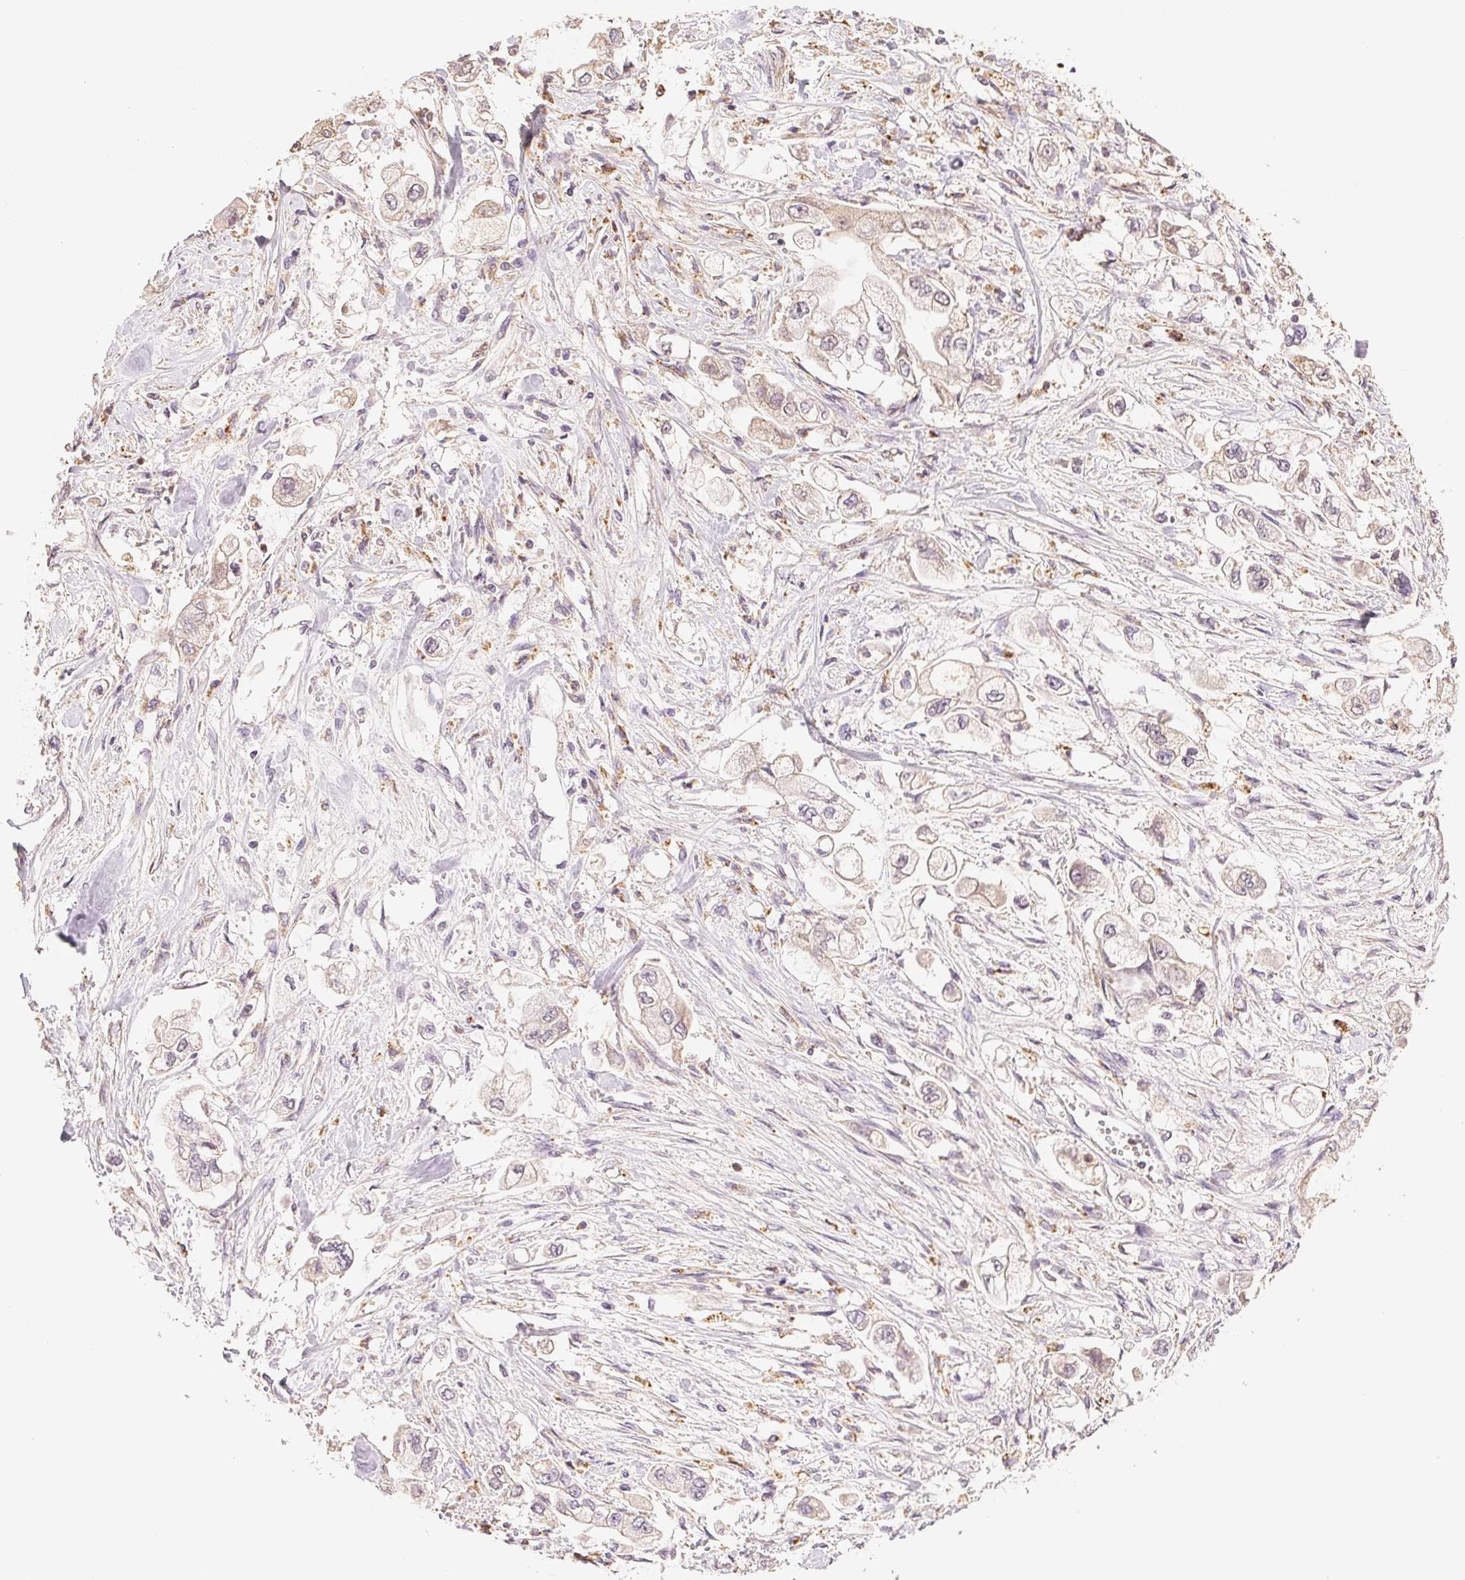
{"staining": {"intensity": "negative", "quantity": "none", "location": "none"}, "tissue": "stomach cancer", "cell_type": "Tumor cells", "image_type": "cancer", "snomed": [{"axis": "morphology", "description": "Adenocarcinoma, NOS"}, {"axis": "topography", "description": "Stomach"}], "caption": "Immunohistochemistry image of neoplastic tissue: adenocarcinoma (stomach) stained with DAB (3,3'-diaminobenzidine) reveals no significant protein expression in tumor cells. (DAB (3,3'-diaminobenzidine) immunohistochemistry (IHC) visualized using brightfield microscopy, high magnification).", "gene": "TMEM253", "patient": {"sex": "male", "age": 62}}